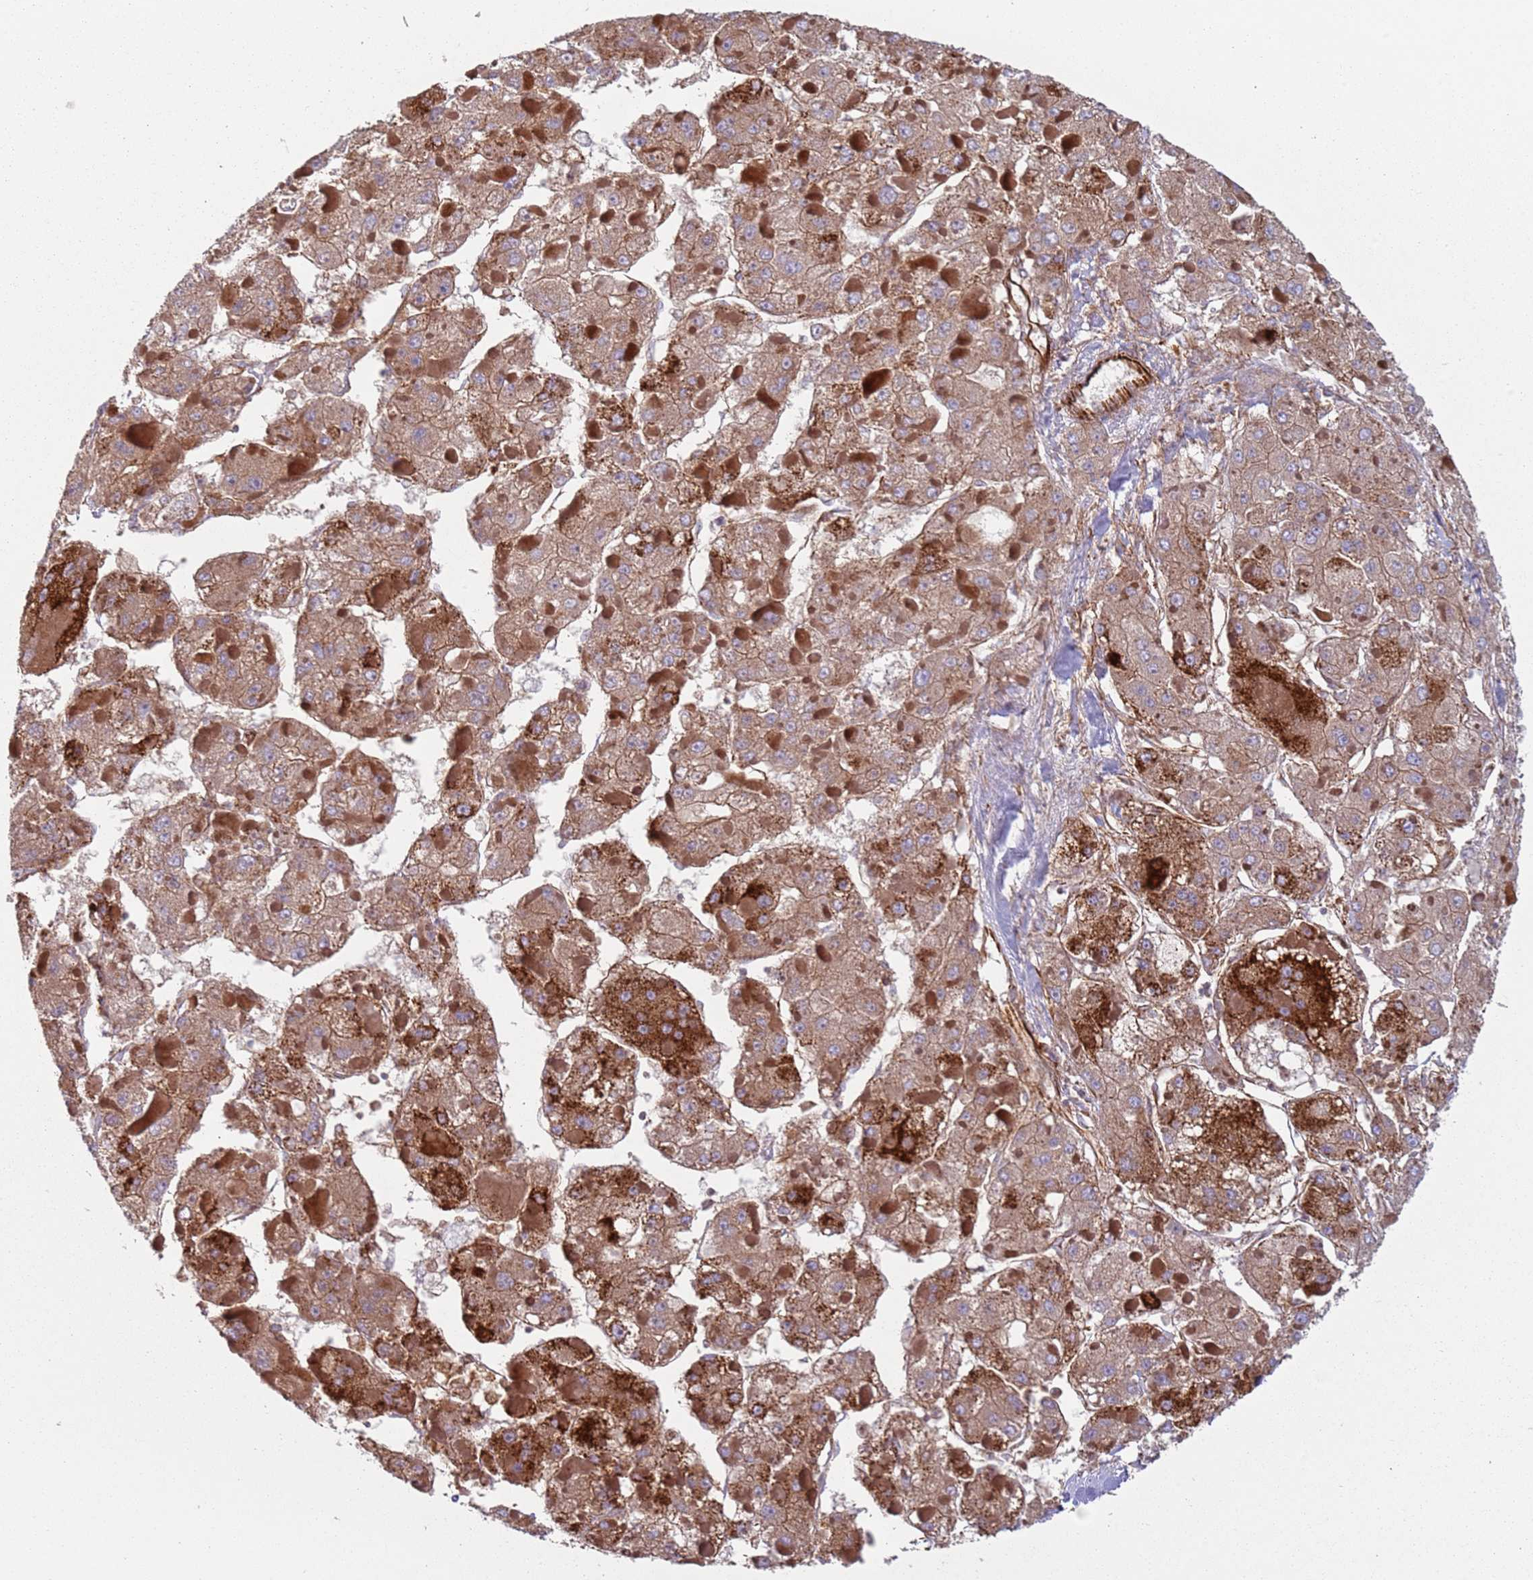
{"staining": {"intensity": "moderate", "quantity": ">75%", "location": "cytoplasmic/membranous"}, "tissue": "liver cancer", "cell_type": "Tumor cells", "image_type": "cancer", "snomed": [{"axis": "morphology", "description": "Carcinoma, Hepatocellular, NOS"}, {"axis": "topography", "description": "Liver"}], "caption": "An immunohistochemistry (IHC) histopathology image of tumor tissue is shown. Protein staining in brown shows moderate cytoplasmic/membranous positivity in liver cancer within tumor cells.", "gene": "SNAPIN", "patient": {"sex": "female", "age": 73}}